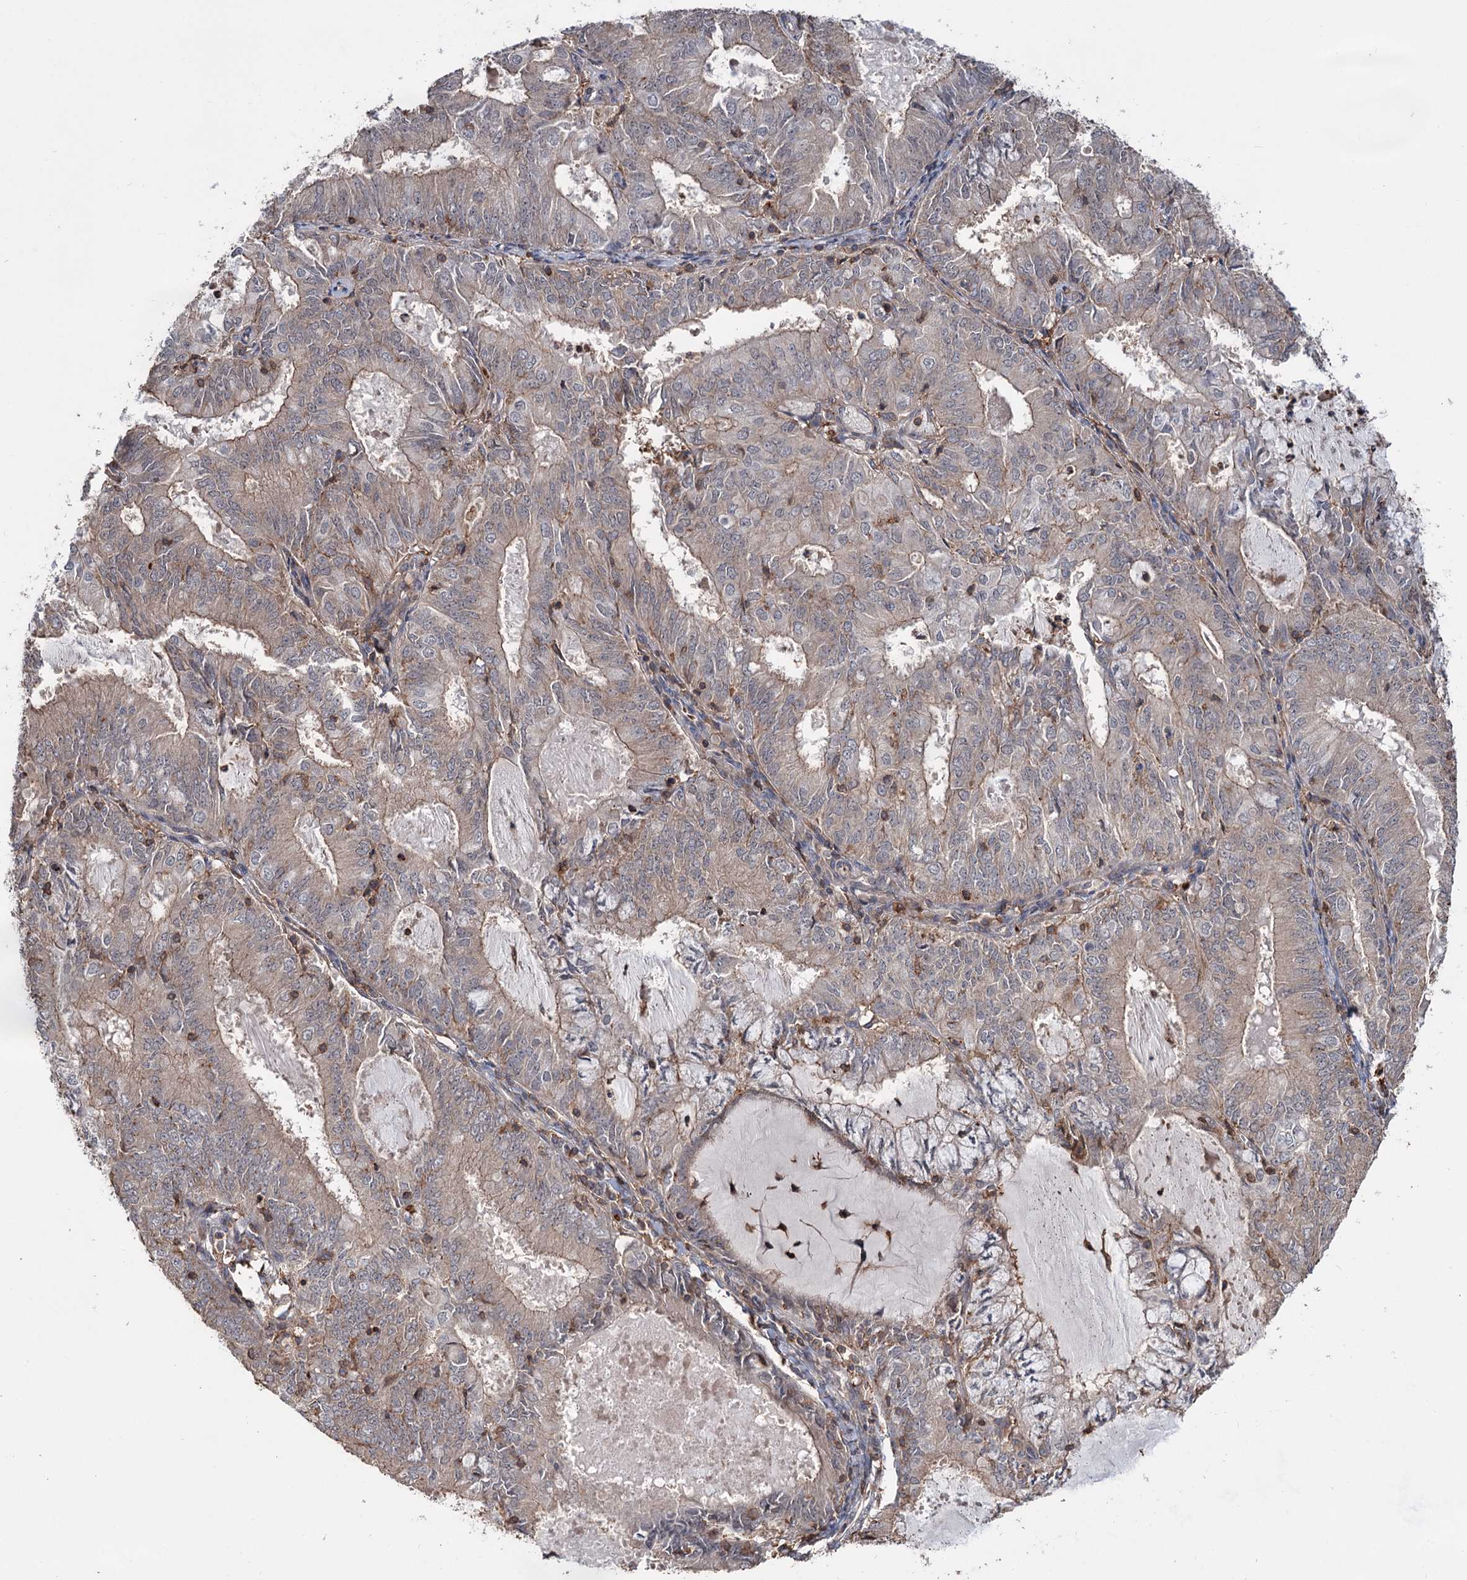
{"staining": {"intensity": "weak", "quantity": "25%-75%", "location": "cytoplasmic/membranous"}, "tissue": "endometrial cancer", "cell_type": "Tumor cells", "image_type": "cancer", "snomed": [{"axis": "morphology", "description": "Adenocarcinoma, NOS"}, {"axis": "topography", "description": "Endometrium"}], "caption": "This micrograph displays endometrial cancer (adenocarcinoma) stained with IHC to label a protein in brown. The cytoplasmic/membranous of tumor cells show weak positivity for the protein. Nuclei are counter-stained blue.", "gene": "GRIP1", "patient": {"sex": "female", "age": 57}}